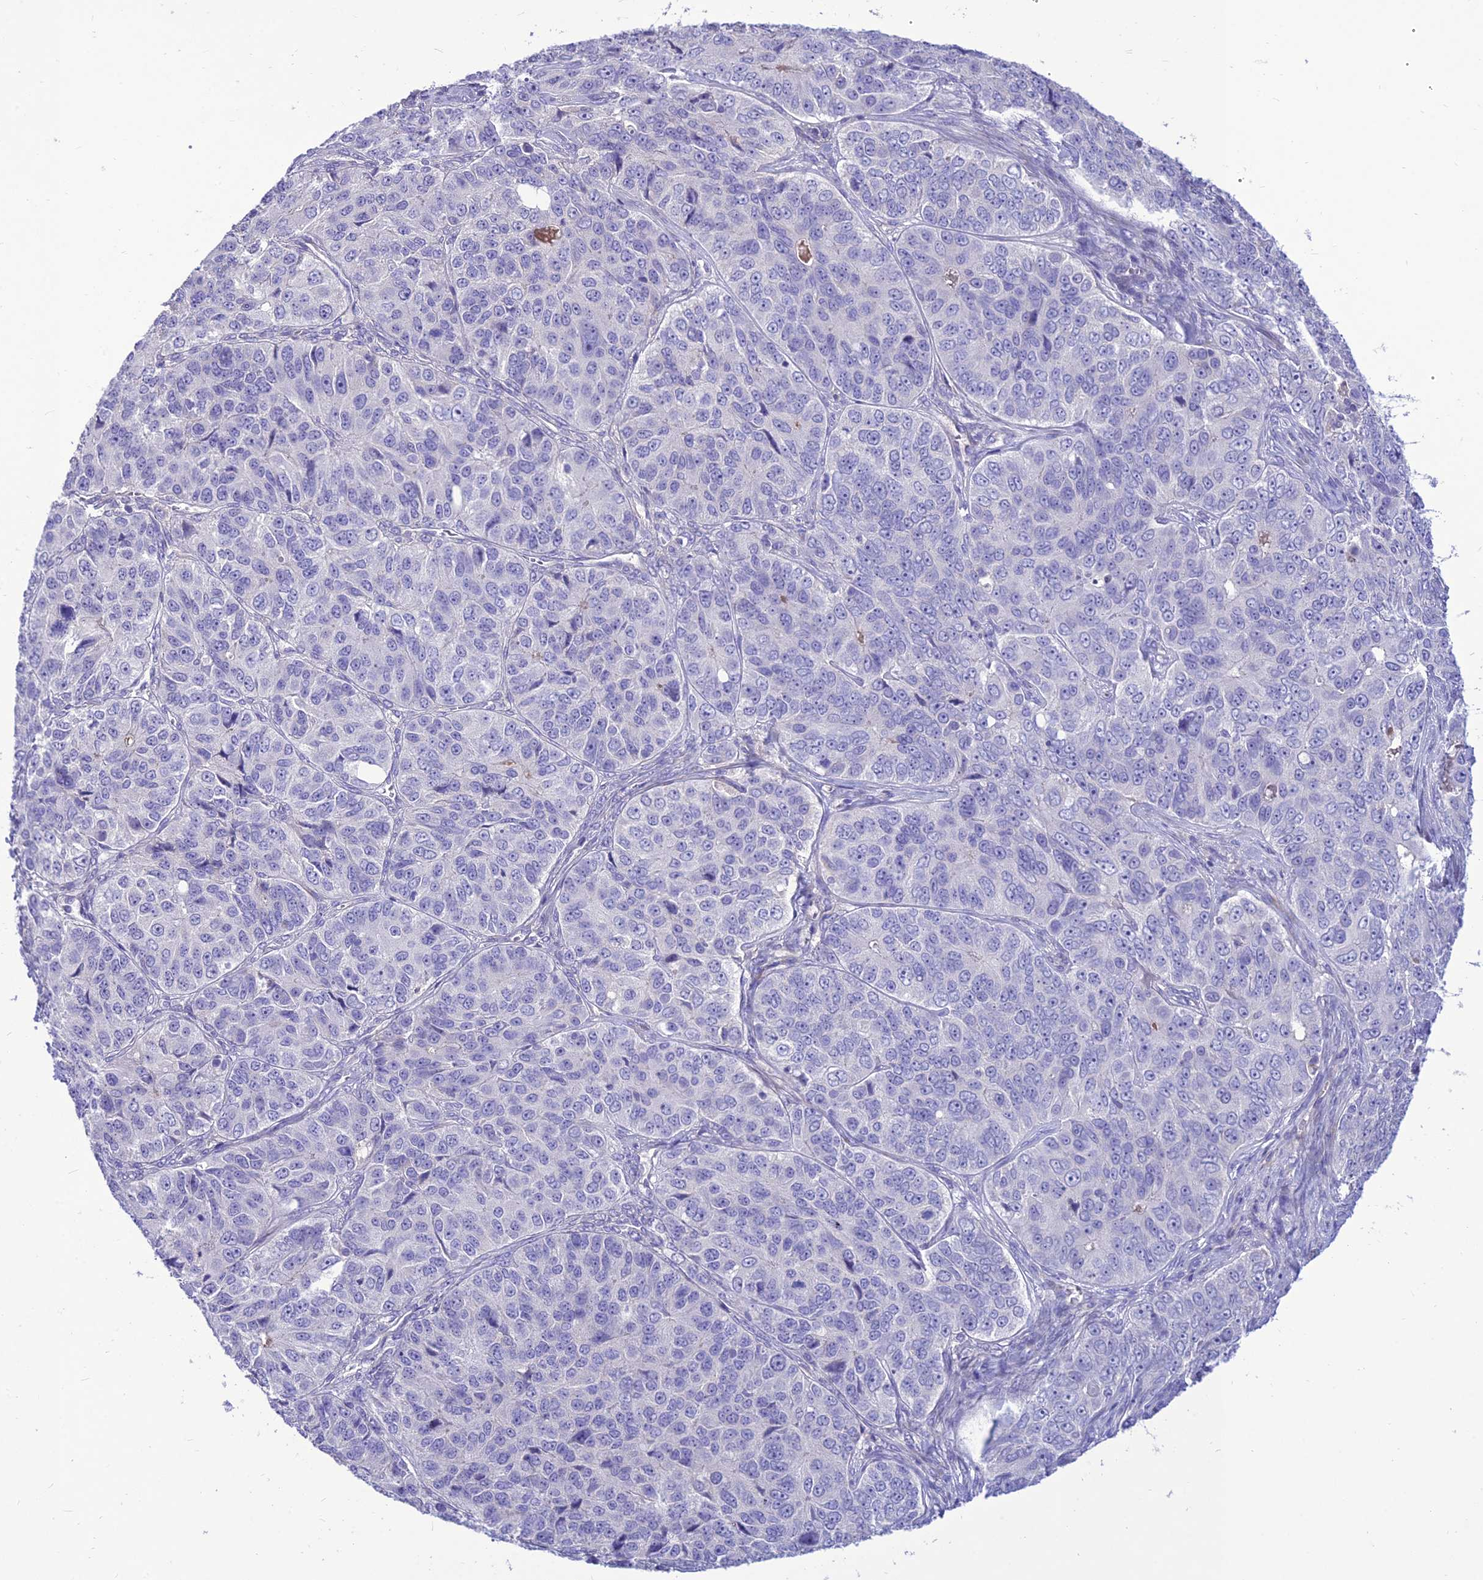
{"staining": {"intensity": "negative", "quantity": "none", "location": "none"}, "tissue": "ovarian cancer", "cell_type": "Tumor cells", "image_type": "cancer", "snomed": [{"axis": "morphology", "description": "Carcinoma, endometroid"}, {"axis": "topography", "description": "Ovary"}], "caption": "Immunohistochemical staining of human endometroid carcinoma (ovarian) reveals no significant expression in tumor cells.", "gene": "TEKT3", "patient": {"sex": "female", "age": 51}}